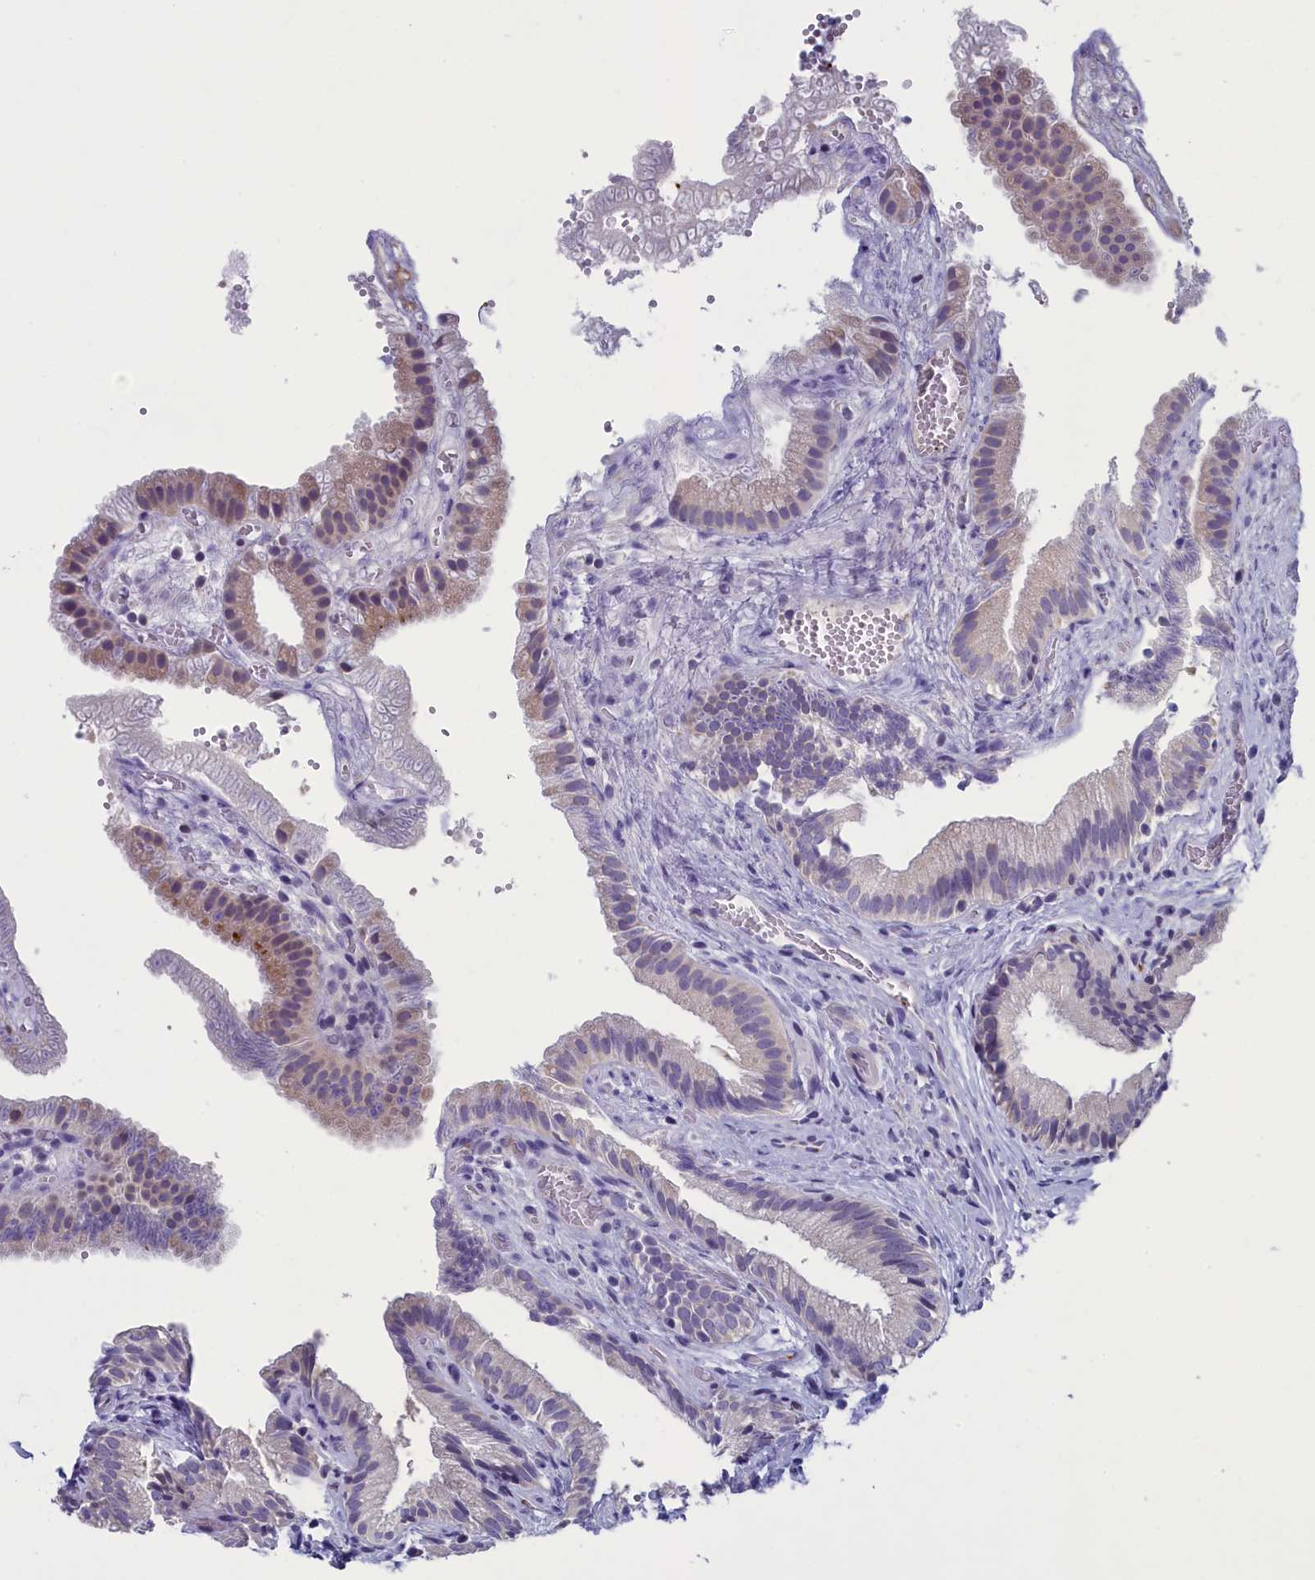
{"staining": {"intensity": "weak", "quantity": "25%-75%", "location": "cytoplasmic/membranous"}, "tissue": "gallbladder", "cell_type": "Glandular cells", "image_type": "normal", "snomed": [{"axis": "morphology", "description": "Normal tissue, NOS"}, {"axis": "topography", "description": "Gallbladder"}], "caption": "Gallbladder was stained to show a protein in brown. There is low levels of weak cytoplasmic/membranous expression in about 25%-75% of glandular cells. The staining was performed using DAB (3,3'-diaminobenzidine) to visualize the protein expression in brown, while the nuclei were stained in blue with hematoxylin (Magnification: 20x).", "gene": "AIFM2", "patient": {"sex": "female", "age": 30}}